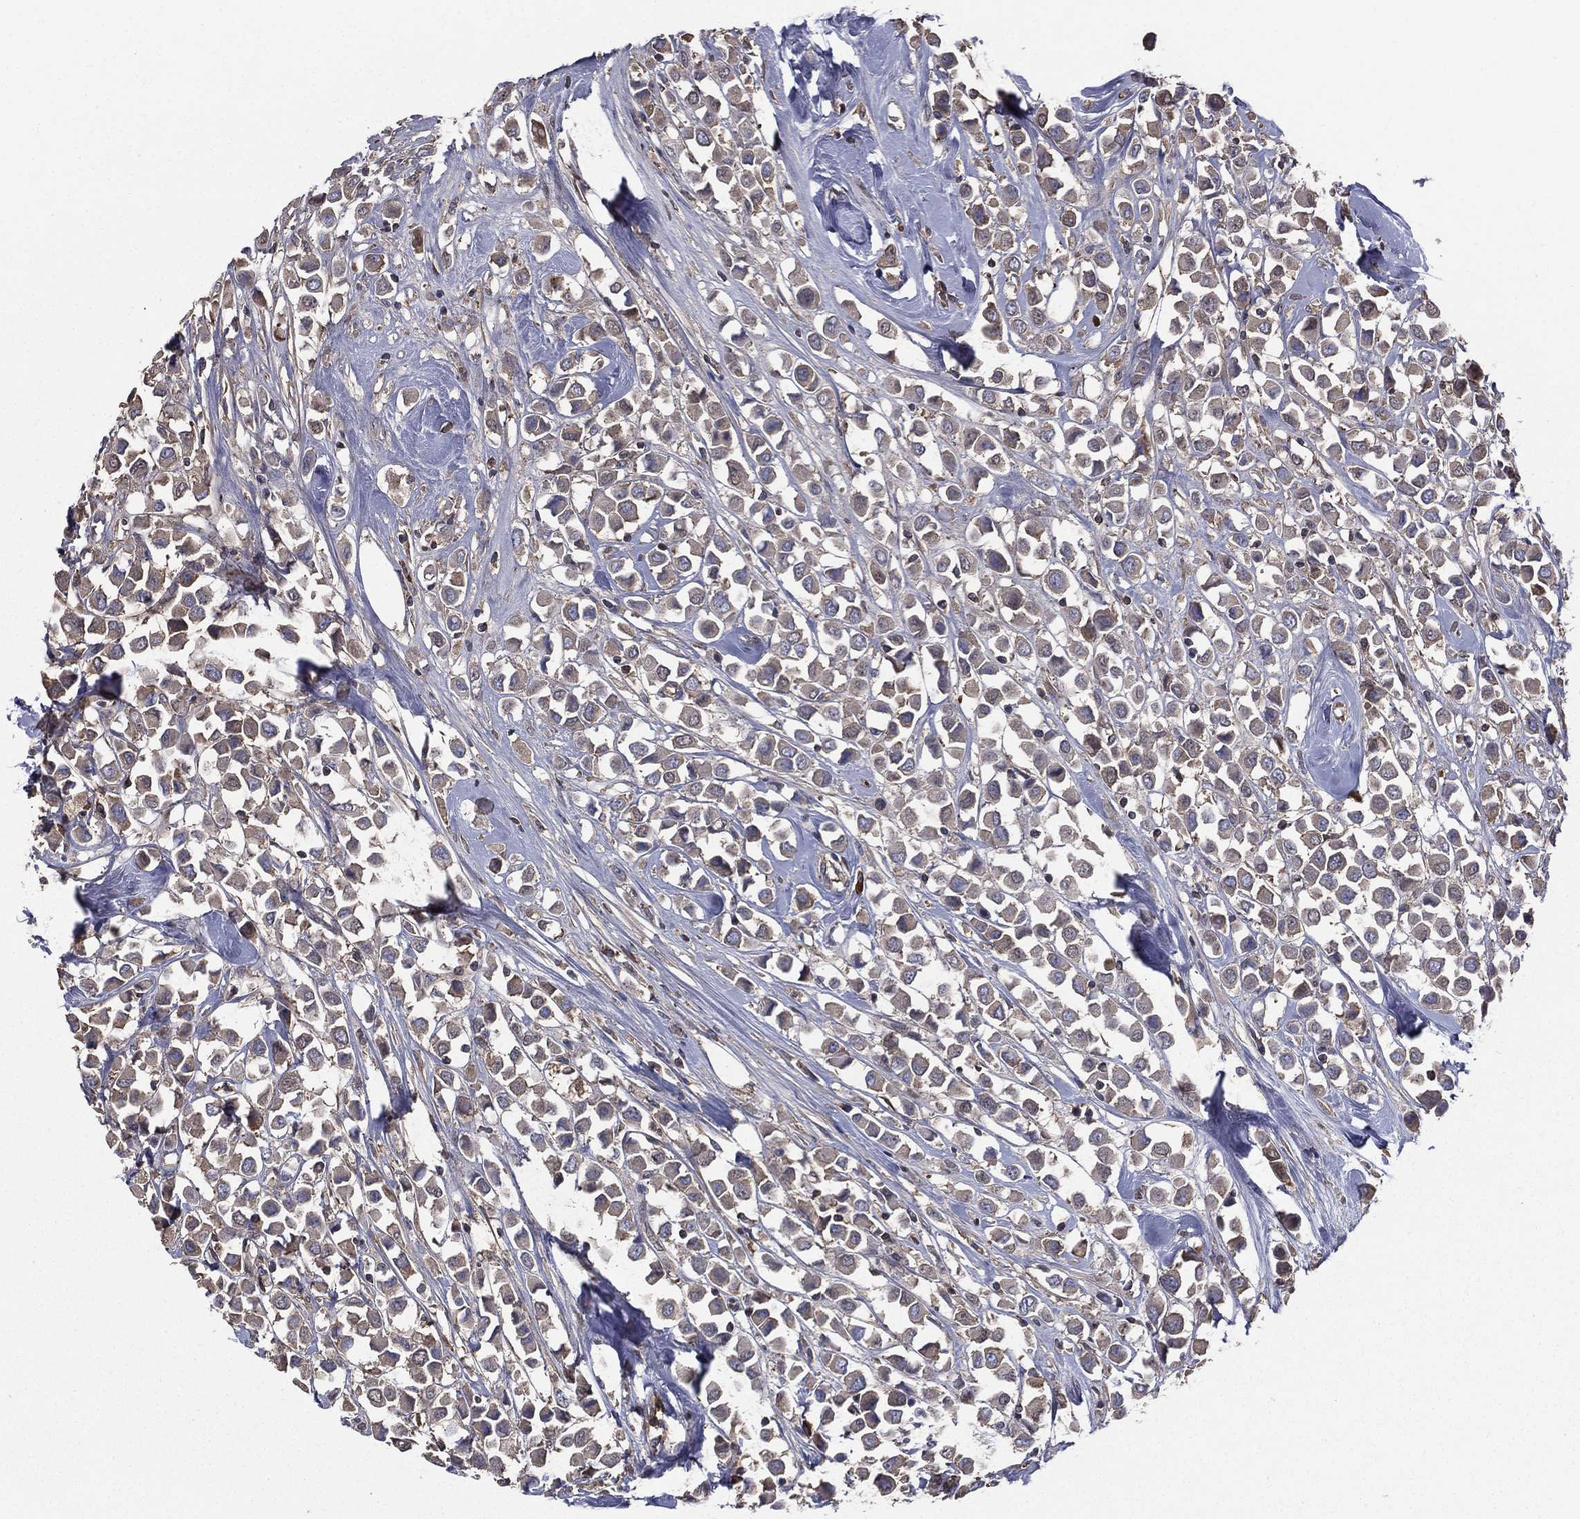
{"staining": {"intensity": "negative", "quantity": "none", "location": "none"}, "tissue": "breast cancer", "cell_type": "Tumor cells", "image_type": "cancer", "snomed": [{"axis": "morphology", "description": "Duct carcinoma"}, {"axis": "topography", "description": "Breast"}], "caption": "A photomicrograph of intraductal carcinoma (breast) stained for a protein exhibits no brown staining in tumor cells. (Brightfield microscopy of DAB (3,3'-diaminobenzidine) immunohistochemistry at high magnification).", "gene": "SARS1", "patient": {"sex": "female", "age": 61}}